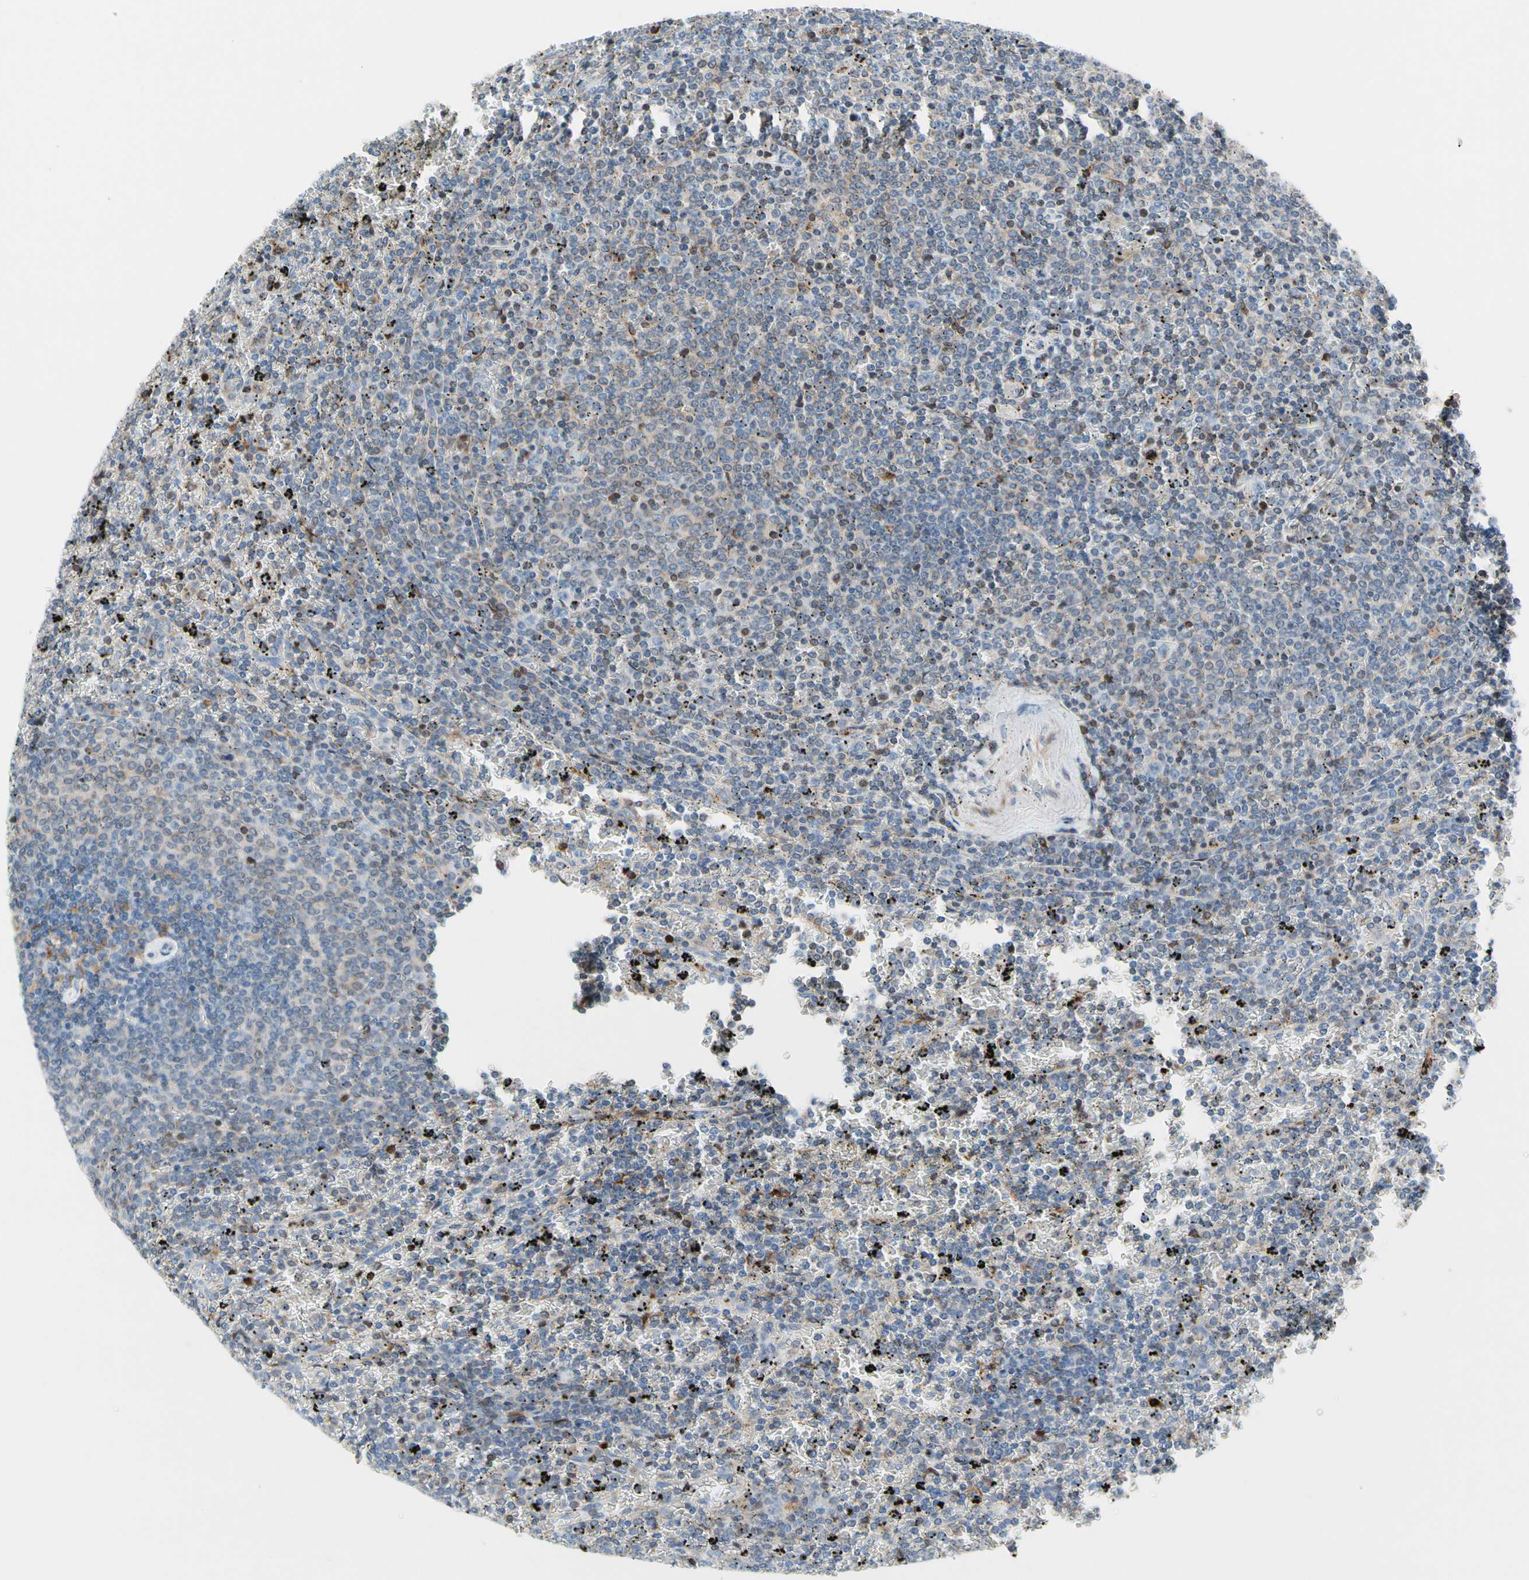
{"staining": {"intensity": "negative", "quantity": "none", "location": "none"}, "tissue": "lymphoma", "cell_type": "Tumor cells", "image_type": "cancer", "snomed": [{"axis": "morphology", "description": "Malignant lymphoma, non-Hodgkin's type, Low grade"}, {"axis": "topography", "description": "Spleen"}], "caption": "A histopathology image of malignant lymphoma, non-Hodgkin's type (low-grade) stained for a protein exhibits no brown staining in tumor cells. The staining was performed using DAB to visualize the protein expression in brown, while the nuclei were stained in blue with hematoxylin (Magnification: 20x).", "gene": "MAP3K3", "patient": {"sex": "female", "age": 77}}